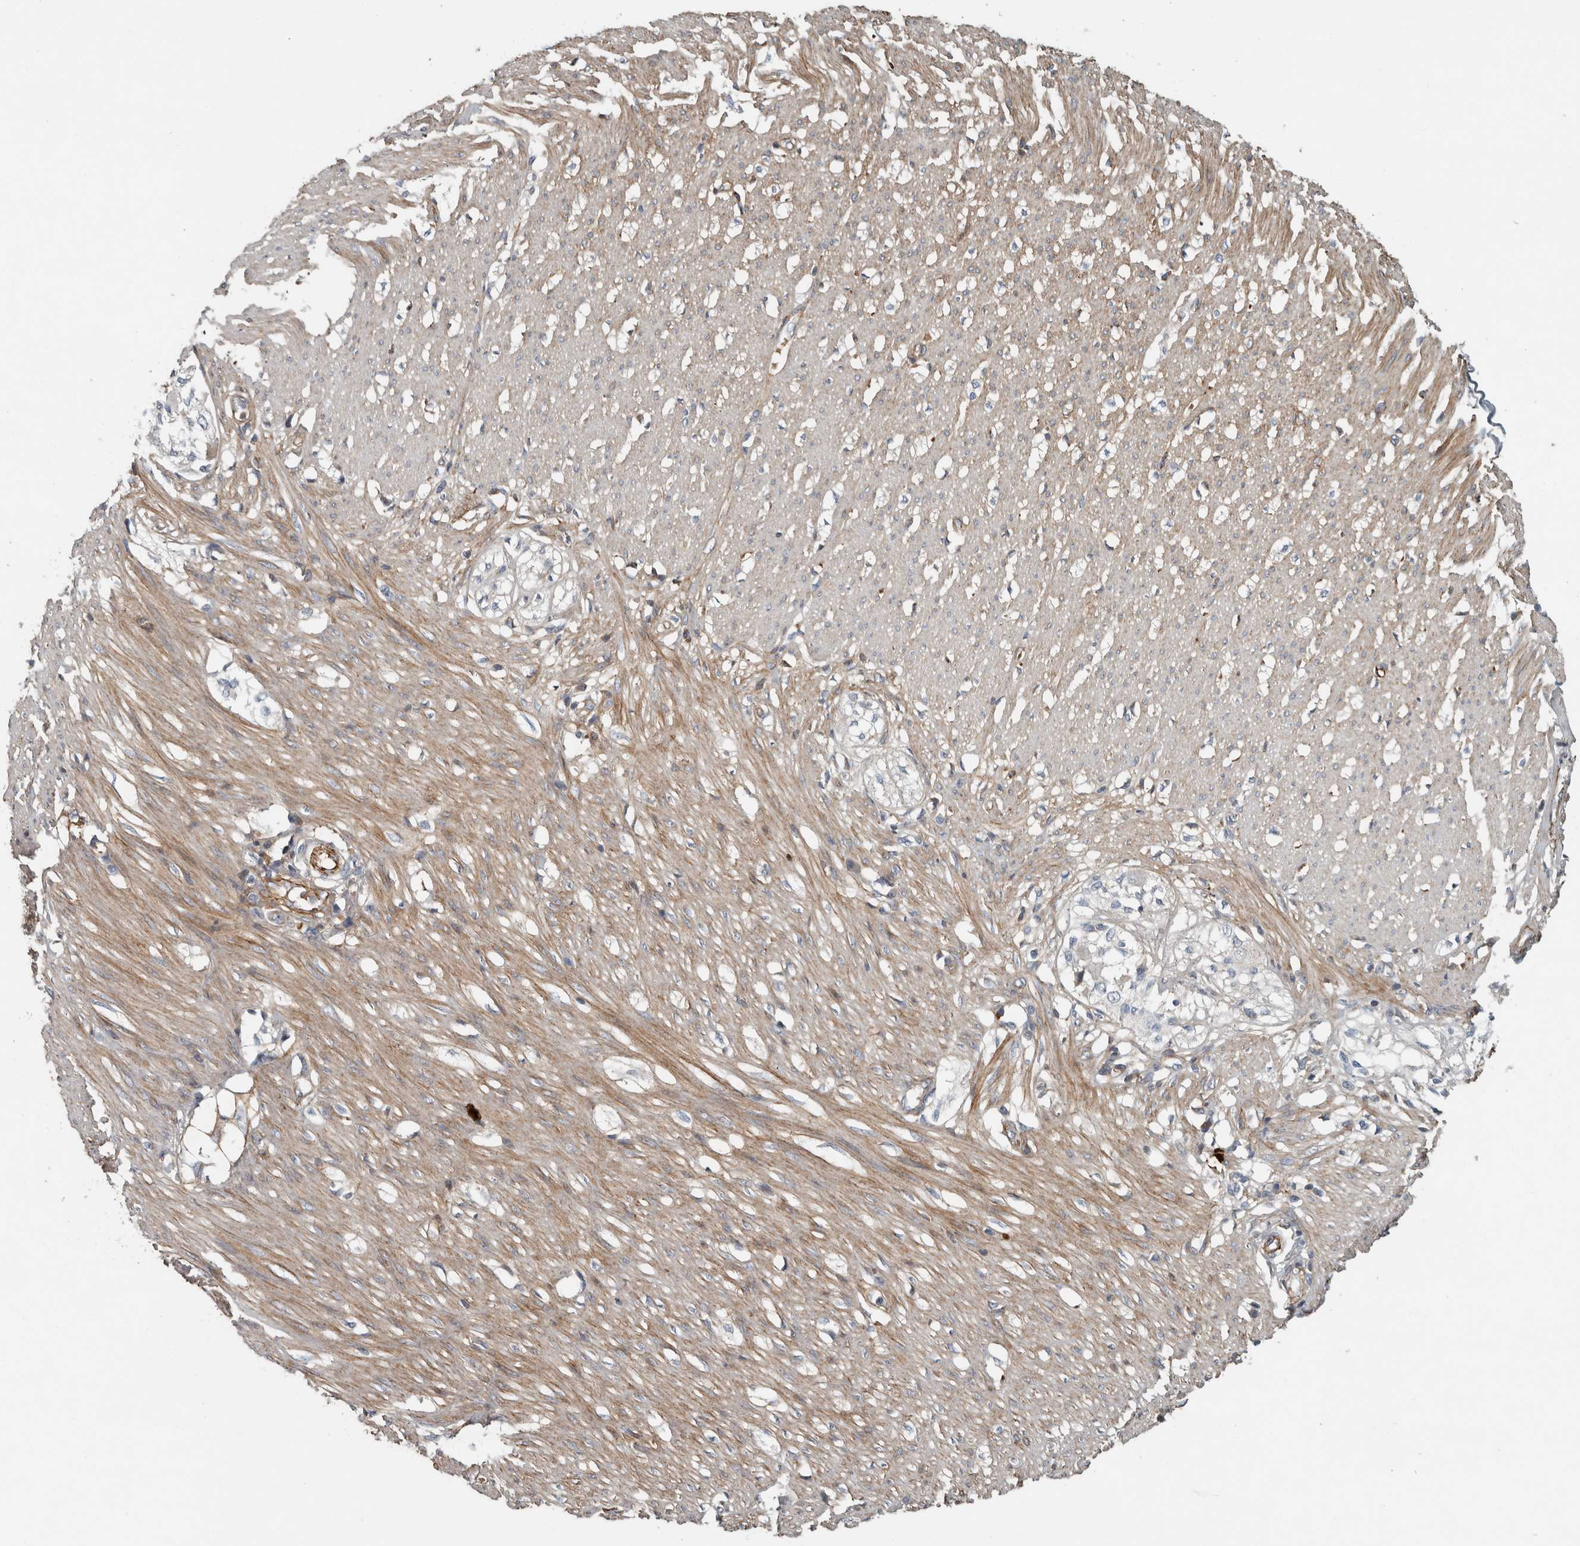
{"staining": {"intensity": "moderate", "quantity": "25%-75%", "location": "cytoplasmic/membranous"}, "tissue": "smooth muscle", "cell_type": "Smooth muscle cells", "image_type": "normal", "snomed": [{"axis": "morphology", "description": "Normal tissue, NOS"}, {"axis": "morphology", "description": "Adenocarcinoma, NOS"}, {"axis": "topography", "description": "Colon"}, {"axis": "topography", "description": "Peripheral nerve tissue"}], "caption": "The immunohistochemical stain shows moderate cytoplasmic/membranous staining in smooth muscle cells of normal smooth muscle. The staining was performed using DAB (3,3'-diaminobenzidine), with brown indicating positive protein expression. Nuclei are stained blue with hematoxylin.", "gene": "FN1", "patient": {"sex": "male", "age": 14}}